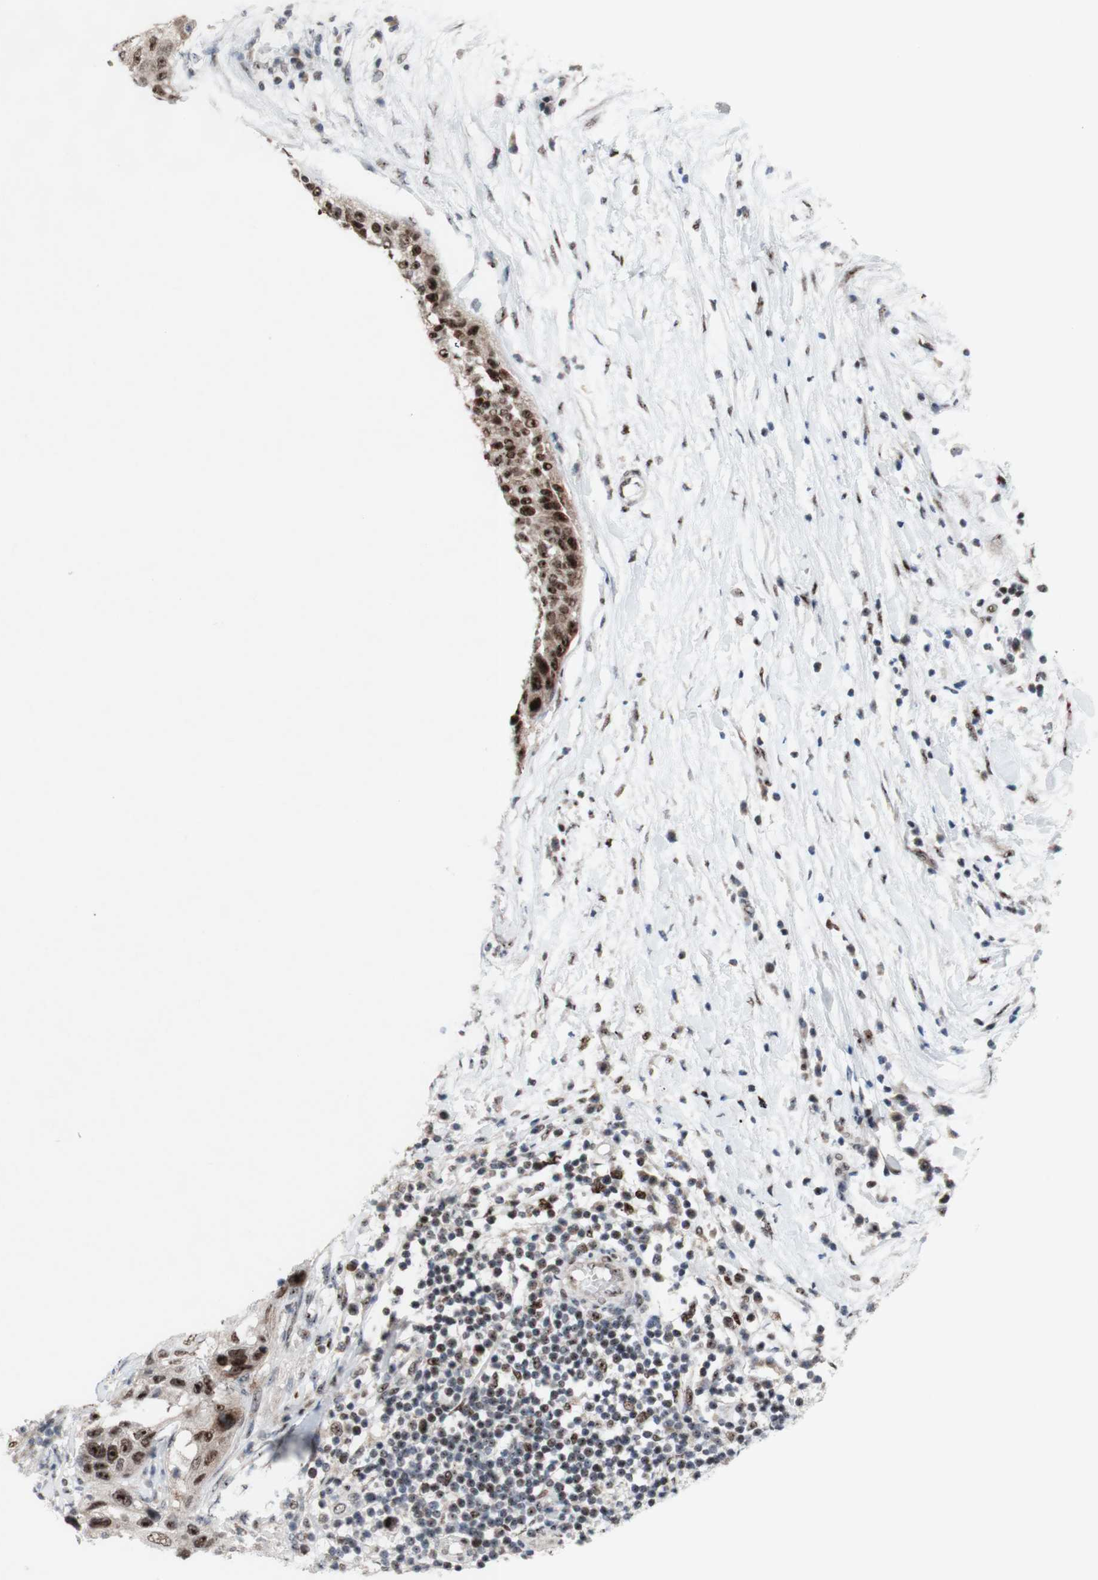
{"staining": {"intensity": "moderate", "quantity": ">75%", "location": "nuclear"}, "tissue": "lung cancer", "cell_type": "Tumor cells", "image_type": "cancer", "snomed": [{"axis": "morphology", "description": "Inflammation, NOS"}, {"axis": "morphology", "description": "Squamous cell carcinoma, NOS"}, {"axis": "topography", "description": "Lymph node"}, {"axis": "topography", "description": "Soft tissue"}, {"axis": "topography", "description": "Lung"}], "caption": "High-power microscopy captured an immunohistochemistry micrograph of squamous cell carcinoma (lung), revealing moderate nuclear positivity in approximately >75% of tumor cells. Nuclei are stained in blue.", "gene": "POLR1A", "patient": {"sex": "male", "age": 66}}